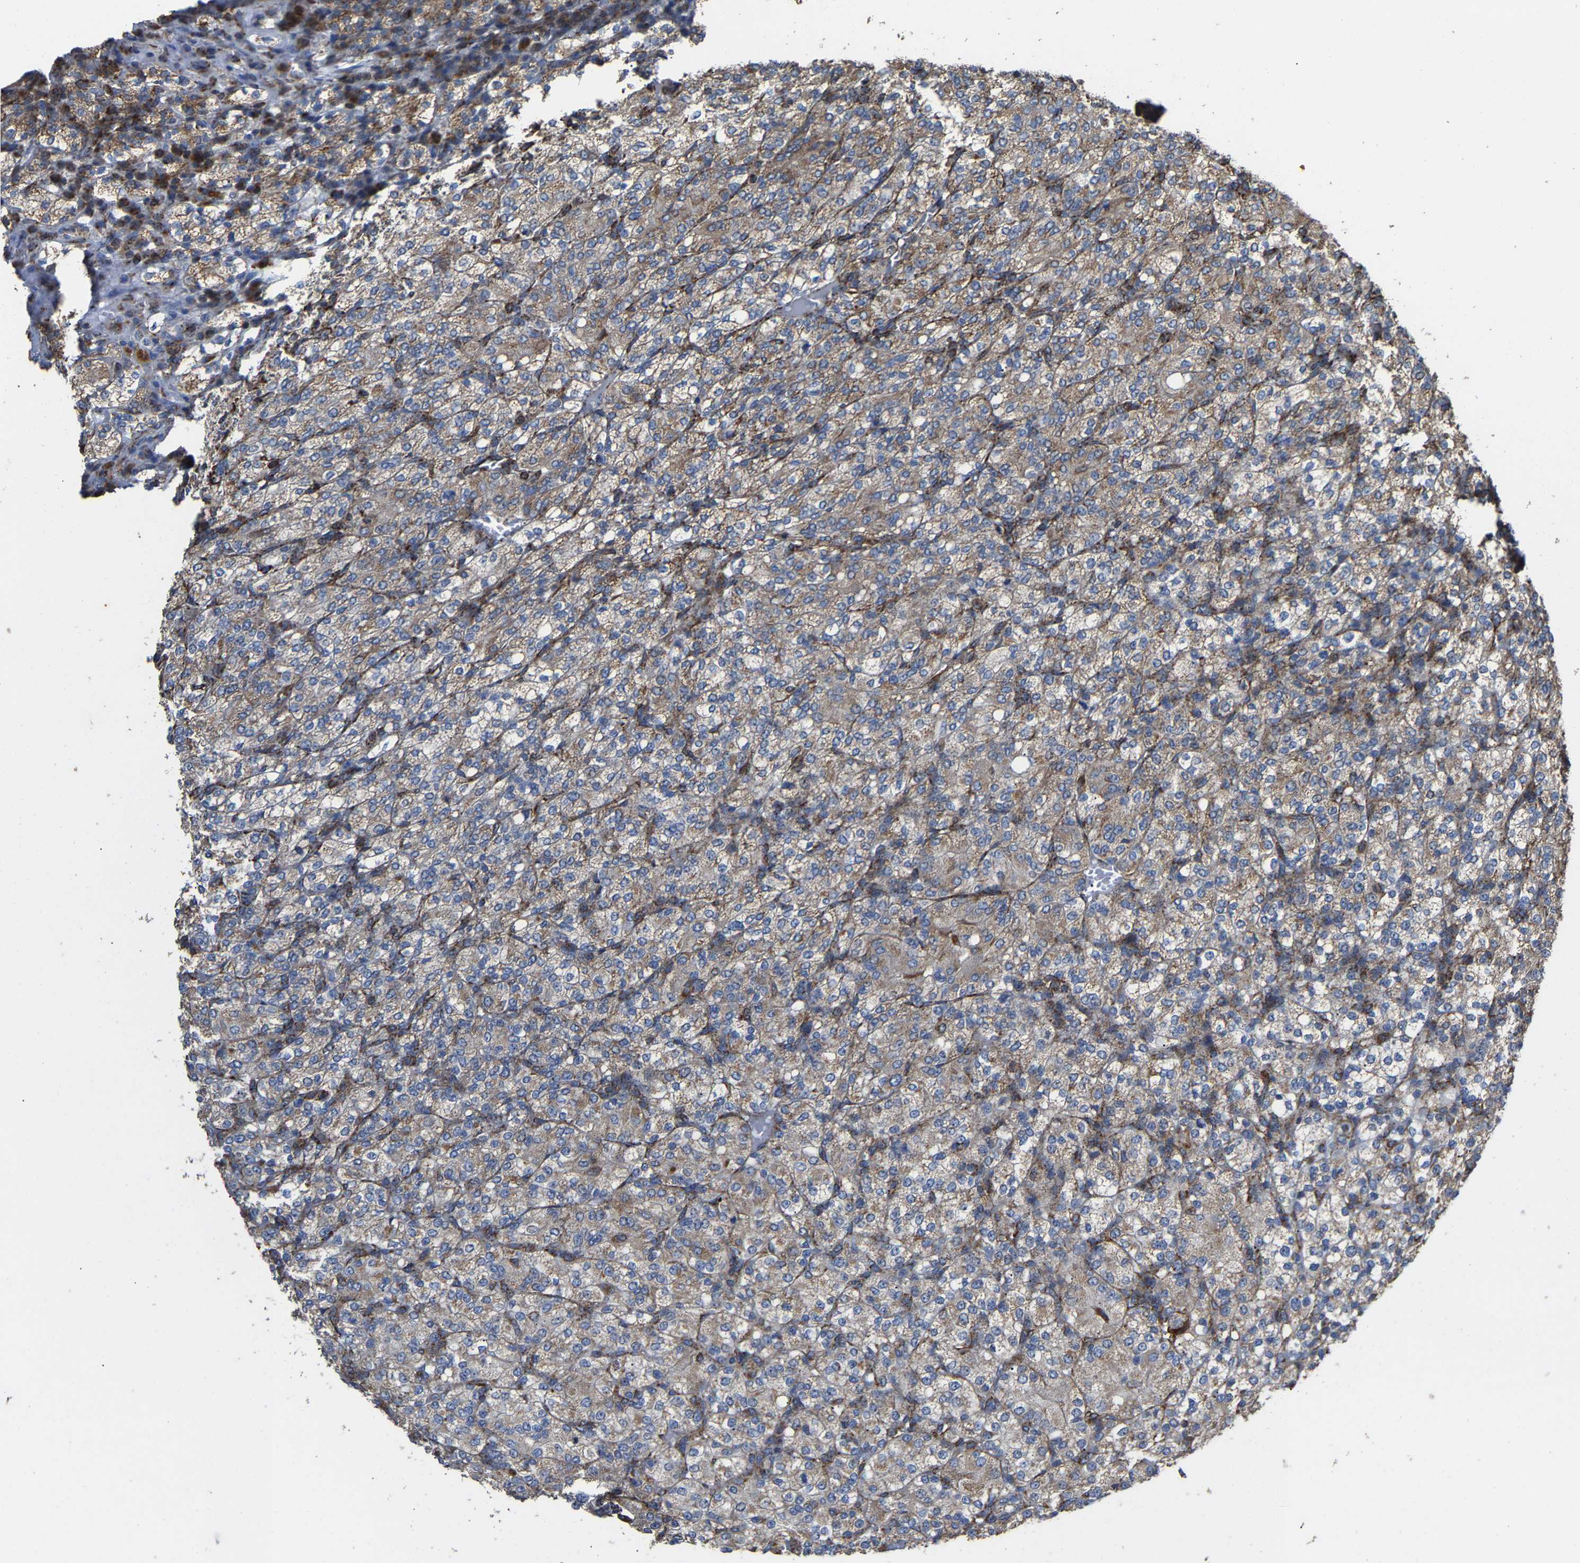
{"staining": {"intensity": "weak", "quantity": ">75%", "location": "cytoplasmic/membranous"}, "tissue": "renal cancer", "cell_type": "Tumor cells", "image_type": "cancer", "snomed": [{"axis": "morphology", "description": "Adenocarcinoma, NOS"}, {"axis": "topography", "description": "Kidney"}], "caption": "A micrograph showing weak cytoplasmic/membranous expression in approximately >75% of tumor cells in renal adenocarcinoma, as visualized by brown immunohistochemical staining.", "gene": "NDUFV3", "patient": {"sex": "male", "age": 77}}